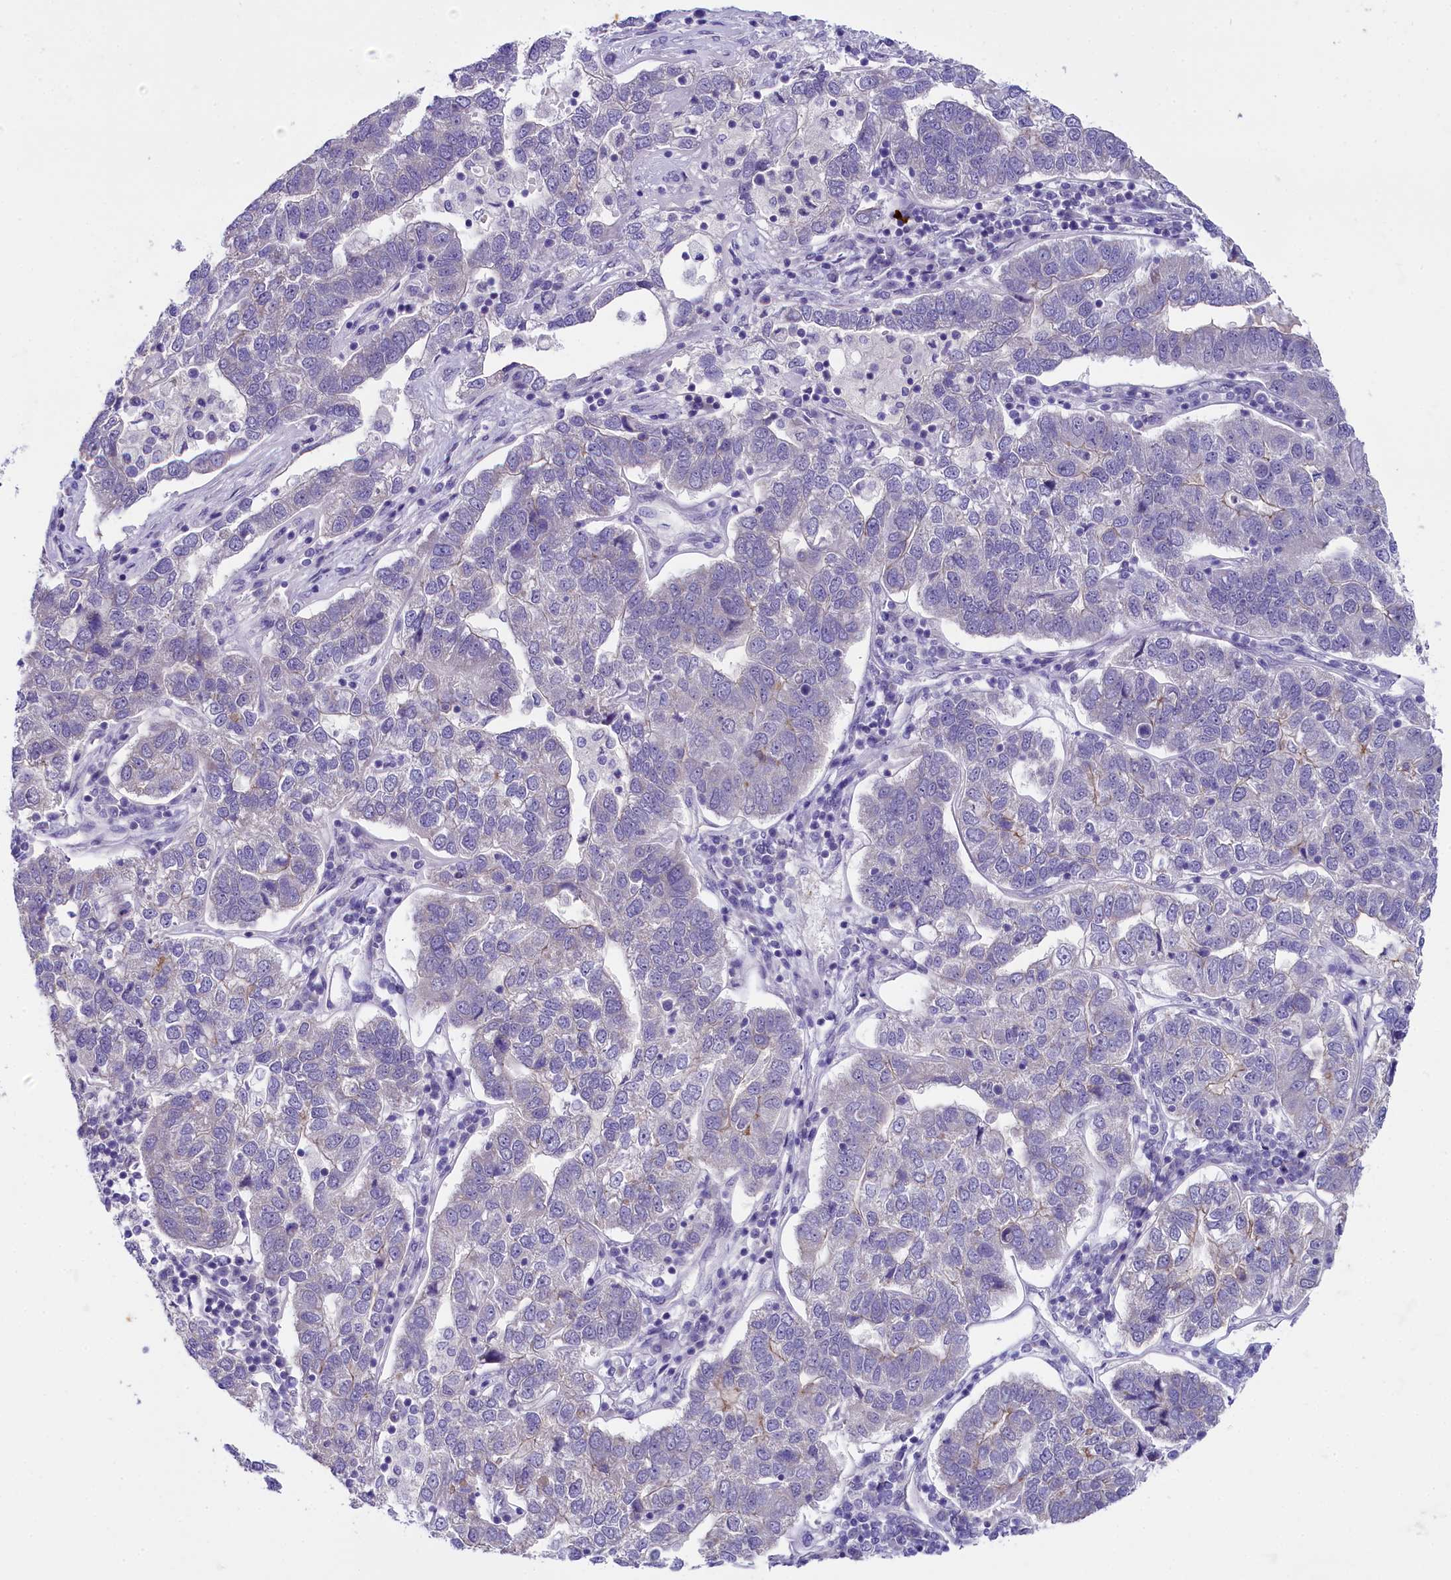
{"staining": {"intensity": "moderate", "quantity": "<25%", "location": "cytoplasmic/membranous"}, "tissue": "pancreatic cancer", "cell_type": "Tumor cells", "image_type": "cancer", "snomed": [{"axis": "morphology", "description": "Adenocarcinoma, NOS"}, {"axis": "topography", "description": "Pancreas"}], "caption": "Immunohistochemistry photomicrograph of neoplastic tissue: pancreatic cancer stained using IHC exhibits low levels of moderate protein expression localized specifically in the cytoplasmic/membranous of tumor cells, appearing as a cytoplasmic/membranous brown color.", "gene": "OSGEP", "patient": {"sex": "female", "age": 61}}